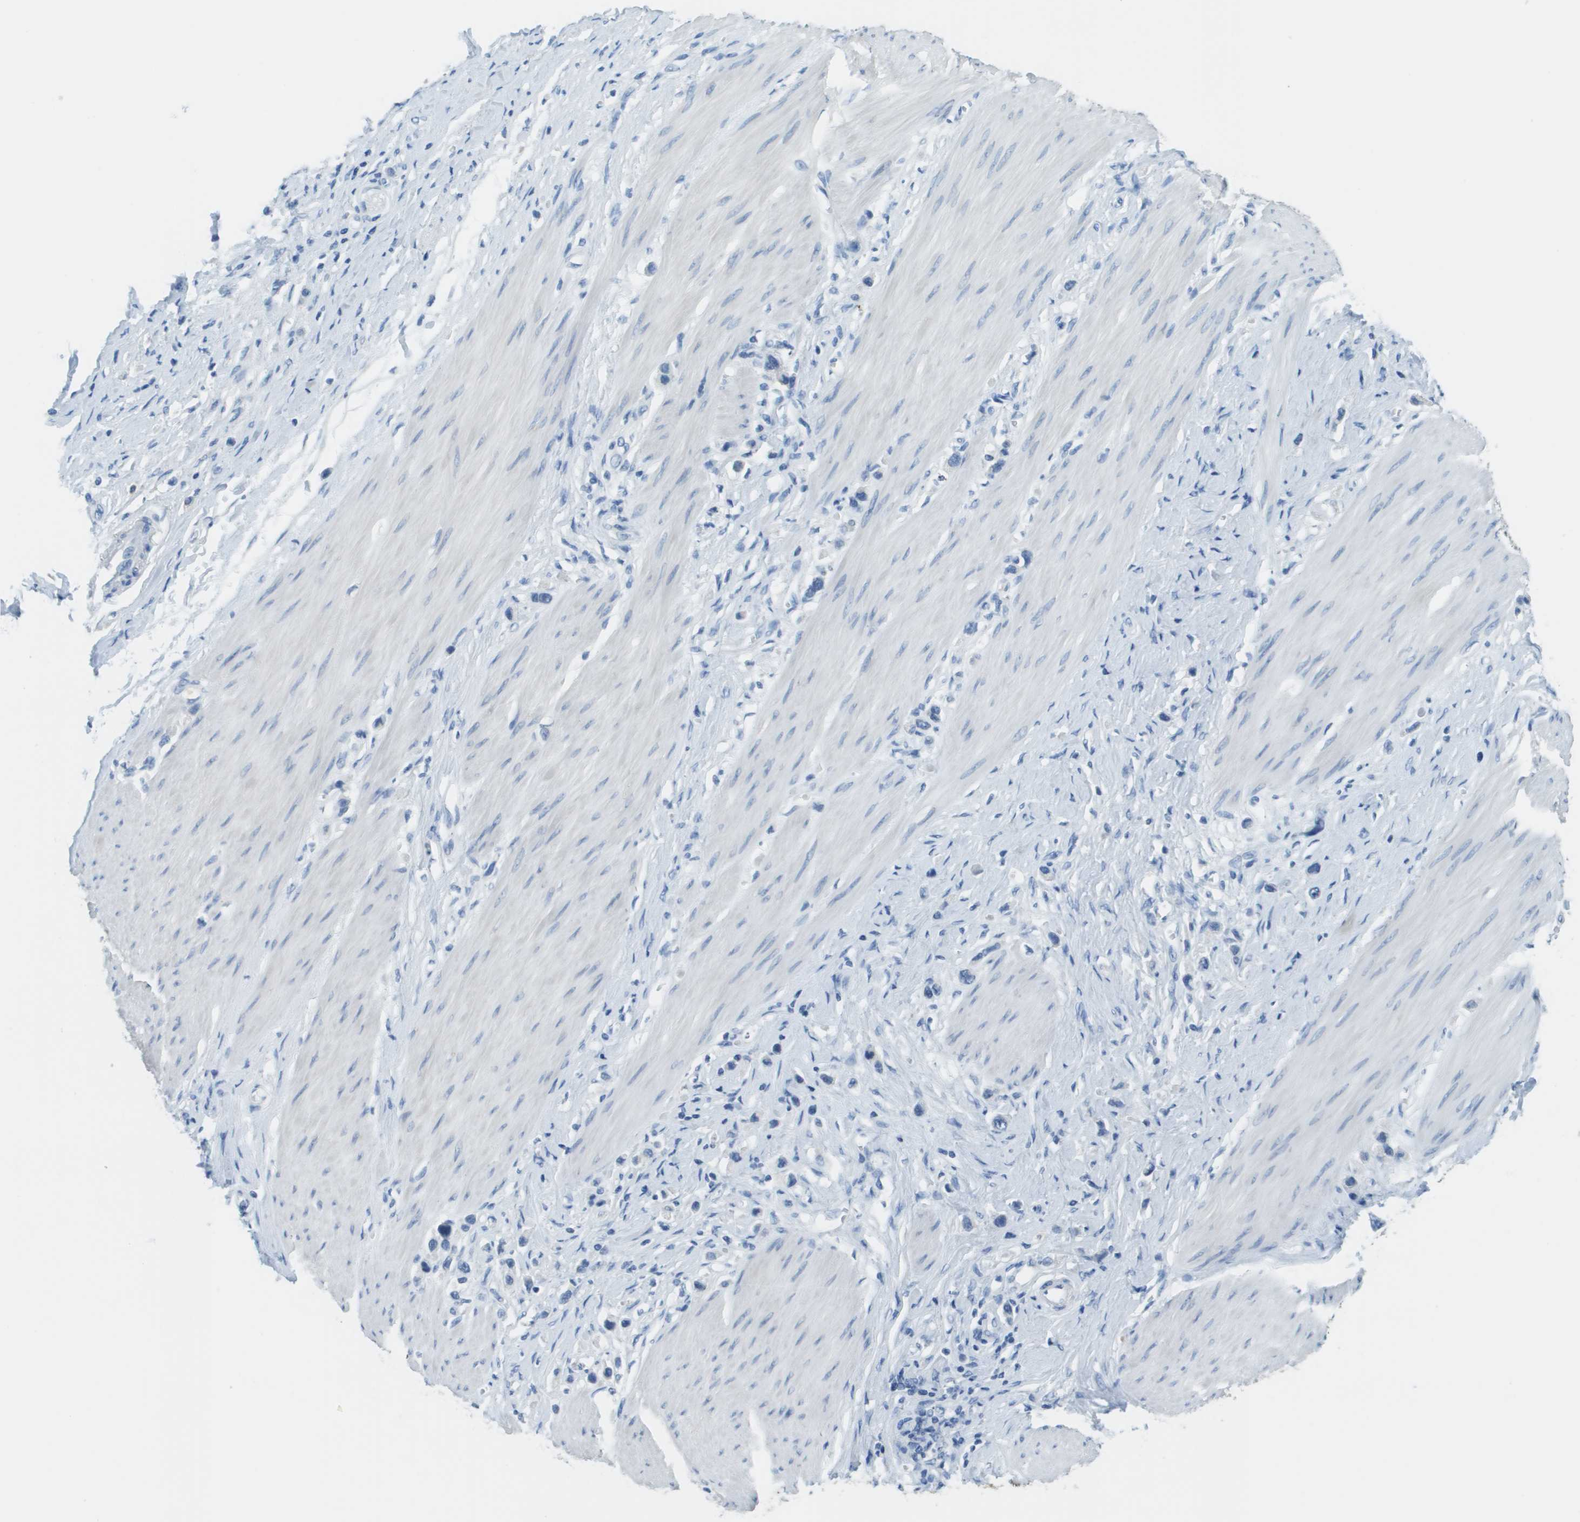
{"staining": {"intensity": "negative", "quantity": "none", "location": "none"}, "tissue": "stomach cancer", "cell_type": "Tumor cells", "image_type": "cancer", "snomed": [{"axis": "morphology", "description": "Adenocarcinoma, NOS"}, {"axis": "topography", "description": "Stomach"}], "caption": "The immunohistochemistry (IHC) histopathology image has no significant positivity in tumor cells of stomach cancer (adenocarcinoma) tissue.", "gene": "PTGDR2", "patient": {"sex": "female", "age": 65}}